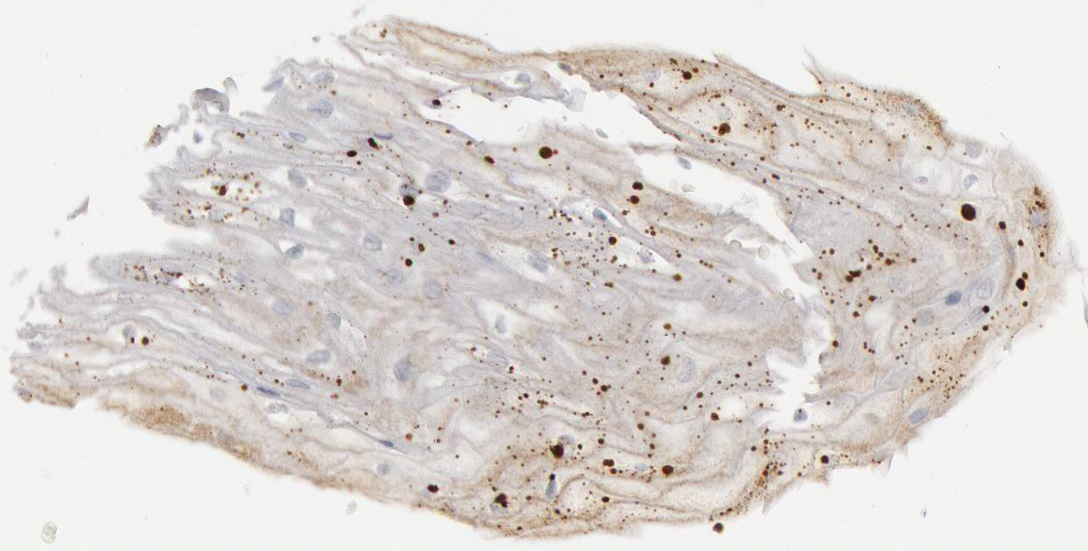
{"staining": {"intensity": "negative", "quantity": "none", "location": "none"}, "tissue": "esophagus", "cell_type": "Squamous epithelial cells", "image_type": "normal", "snomed": [{"axis": "morphology", "description": "Normal tissue, NOS"}, {"axis": "topography", "description": "Esophagus"}], "caption": "Image shows no protein staining in squamous epithelial cells of unremarkable esophagus.", "gene": "PTPN6", "patient": {"sex": "male", "age": 70}}